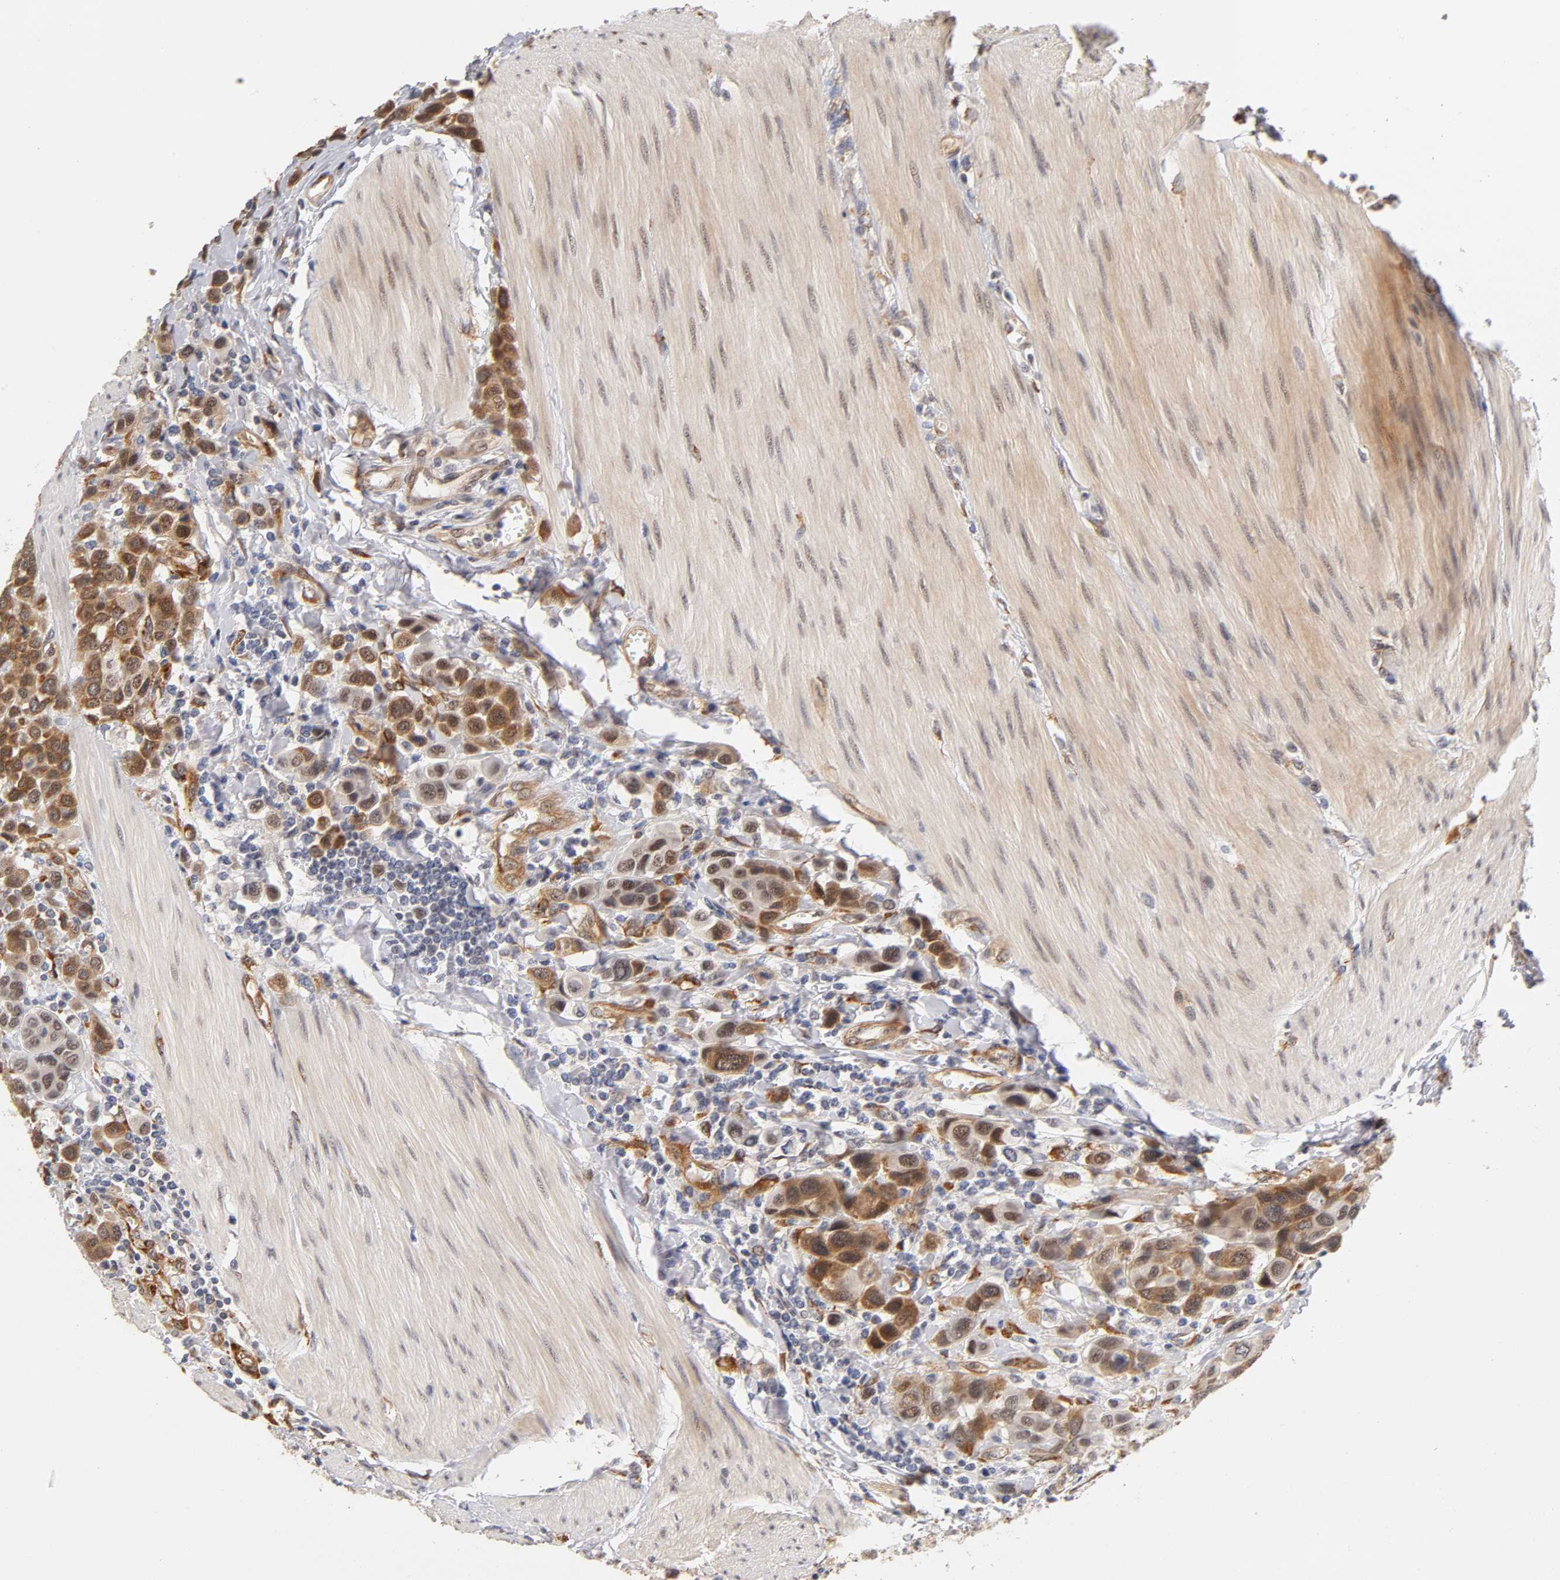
{"staining": {"intensity": "moderate", "quantity": "25%-75%", "location": "cytoplasmic/membranous"}, "tissue": "urothelial cancer", "cell_type": "Tumor cells", "image_type": "cancer", "snomed": [{"axis": "morphology", "description": "Urothelial carcinoma, High grade"}, {"axis": "topography", "description": "Urinary bladder"}], "caption": "Approximately 25%-75% of tumor cells in human urothelial cancer demonstrate moderate cytoplasmic/membranous protein positivity as visualized by brown immunohistochemical staining.", "gene": "LAMB1", "patient": {"sex": "male", "age": 50}}